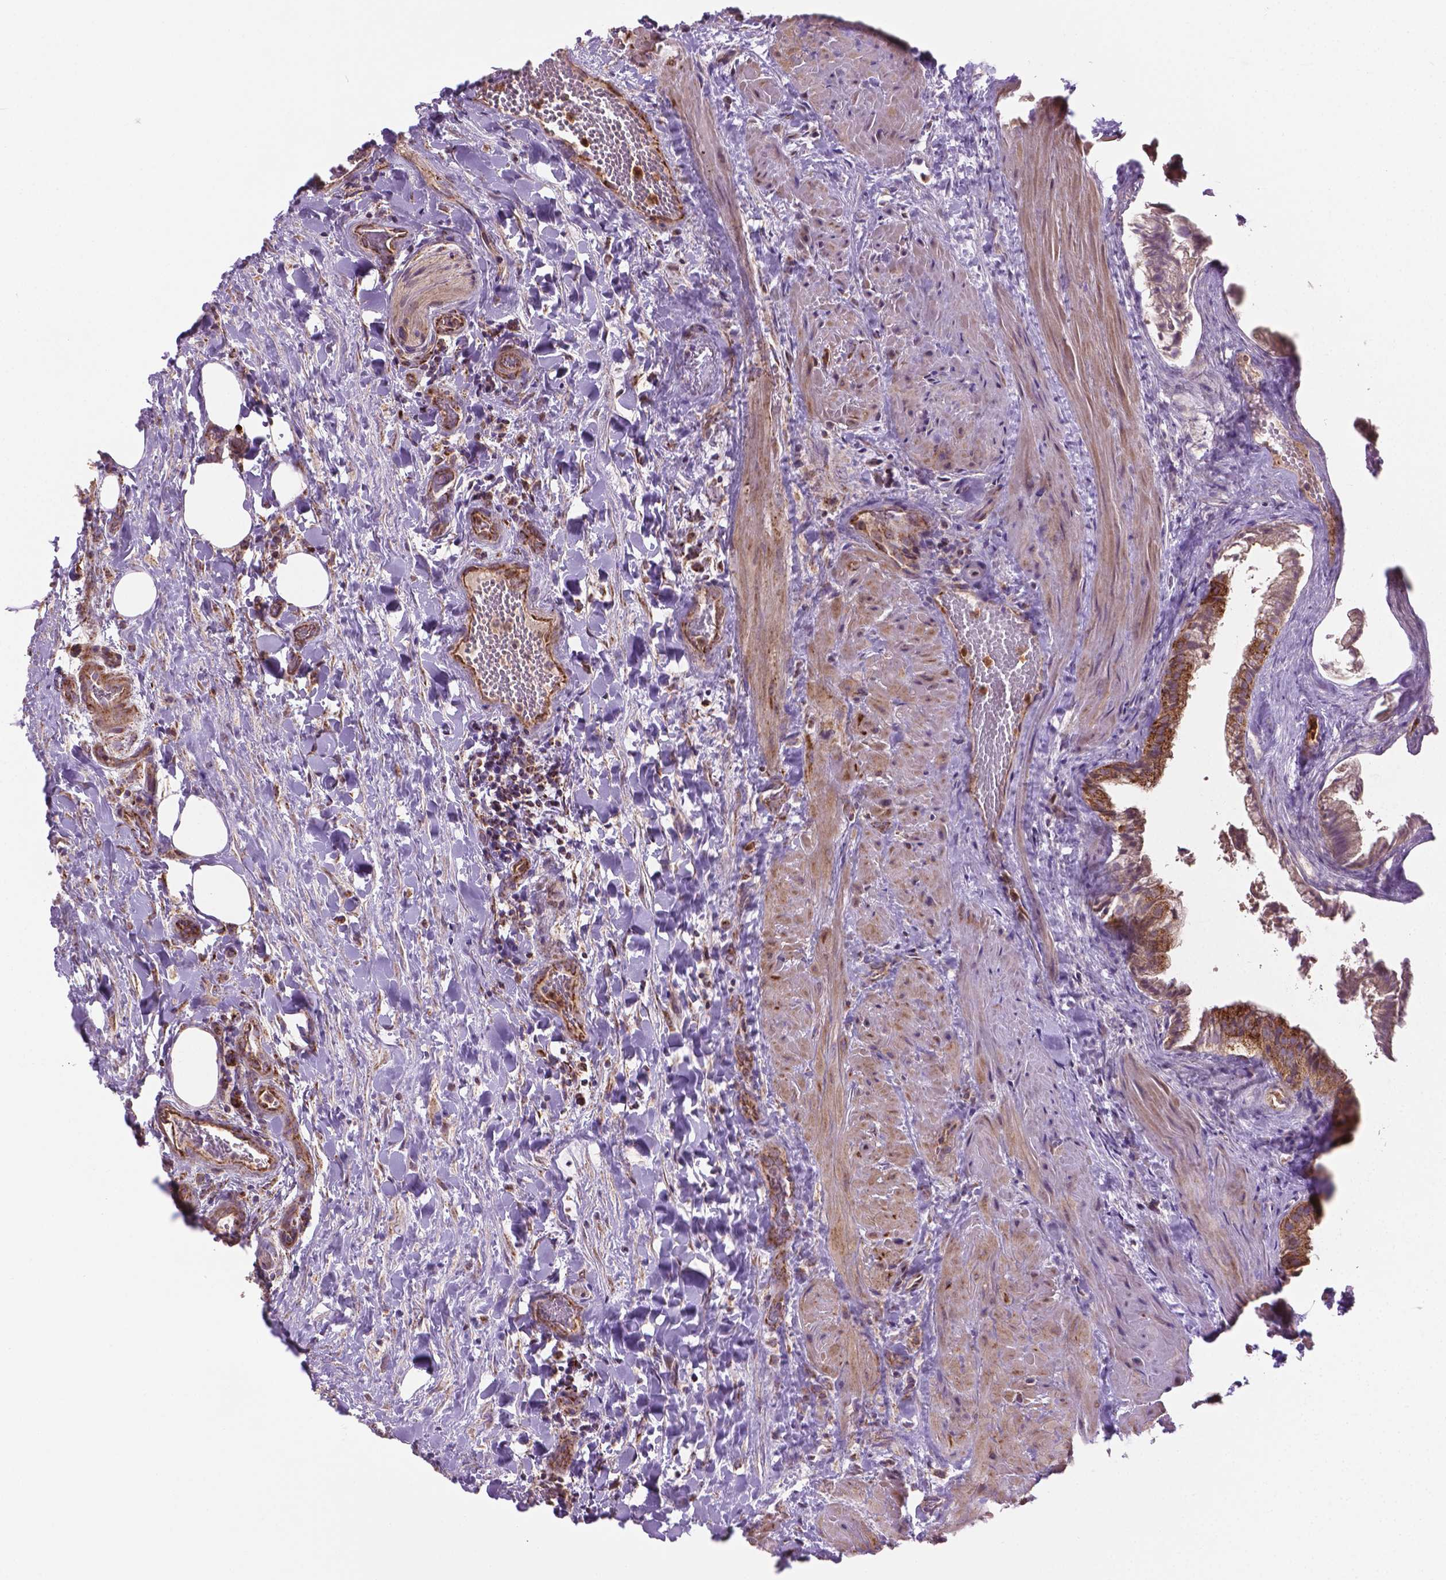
{"staining": {"intensity": "strong", "quantity": ">75%", "location": "cytoplasmic/membranous"}, "tissue": "gallbladder", "cell_type": "Glandular cells", "image_type": "normal", "snomed": [{"axis": "morphology", "description": "Normal tissue, NOS"}, {"axis": "topography", "description": "Gallbladder"}], "caption": "A high amount of strong cytoplasmic/membranous positivity is identified in about >75% of glandular cells in benign gallbladder.", "gene": "PIBF1", "patient": {"sex": "male", "age": 70}}